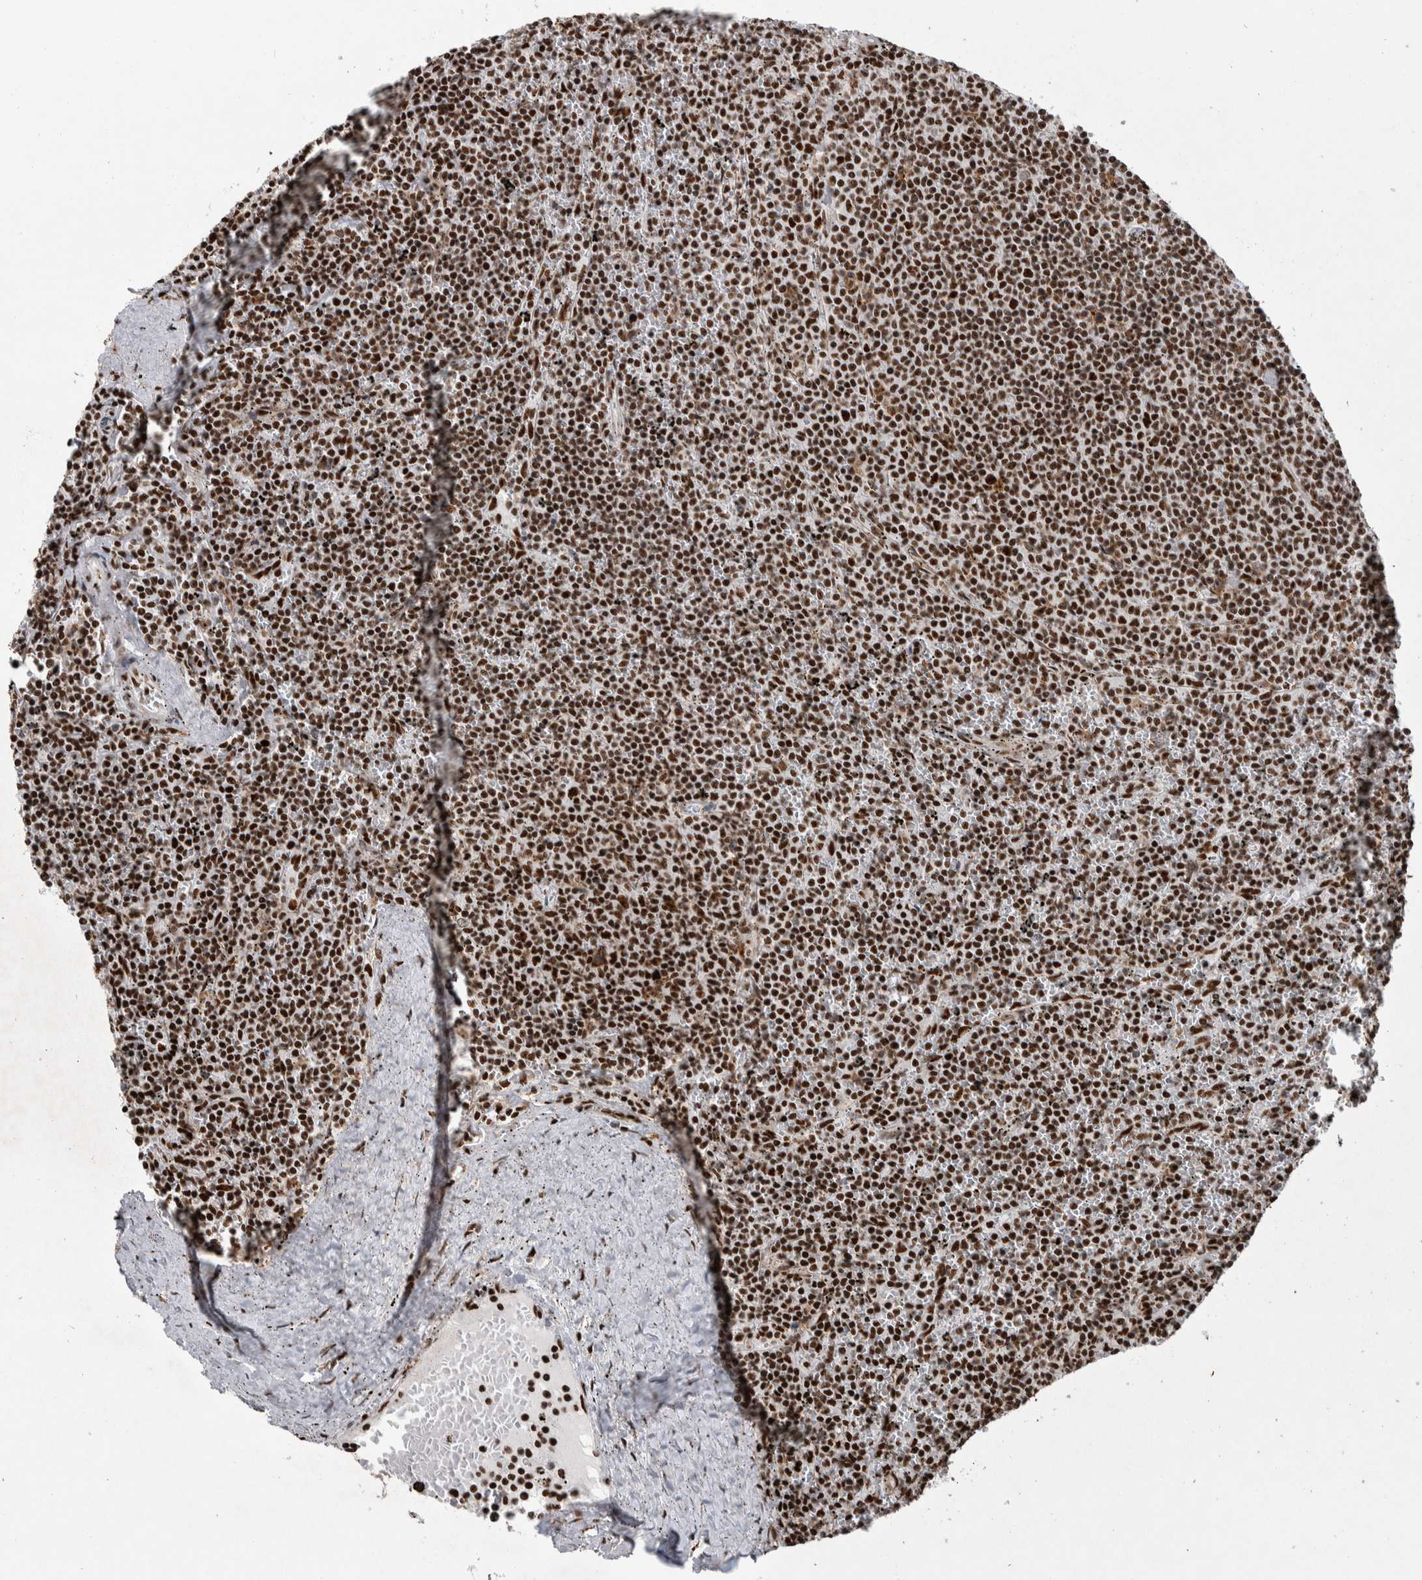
{"staining": {"intensity": "strong", "quantity": ">75%", "location": "nuclear"}, "tissue": "lymphoma", "cell_type": "Tumor cells", "image_type": "cancer", "snomed": [{"axis": "morphology", "description": "Malignant lymphoma, non-Hodgkin's type, Low grade"}, {"axis": "topography", "description": "Spleen"}], "caption": "Low-grade malignant lymphoma, non-Hodgkin's type was stained to show a protein in brown. There is high levels of strong nuclear expression in approximately >75% of tumor cells.", "gene": "NCL", "patient": {"sex": "female", "age": 50}}